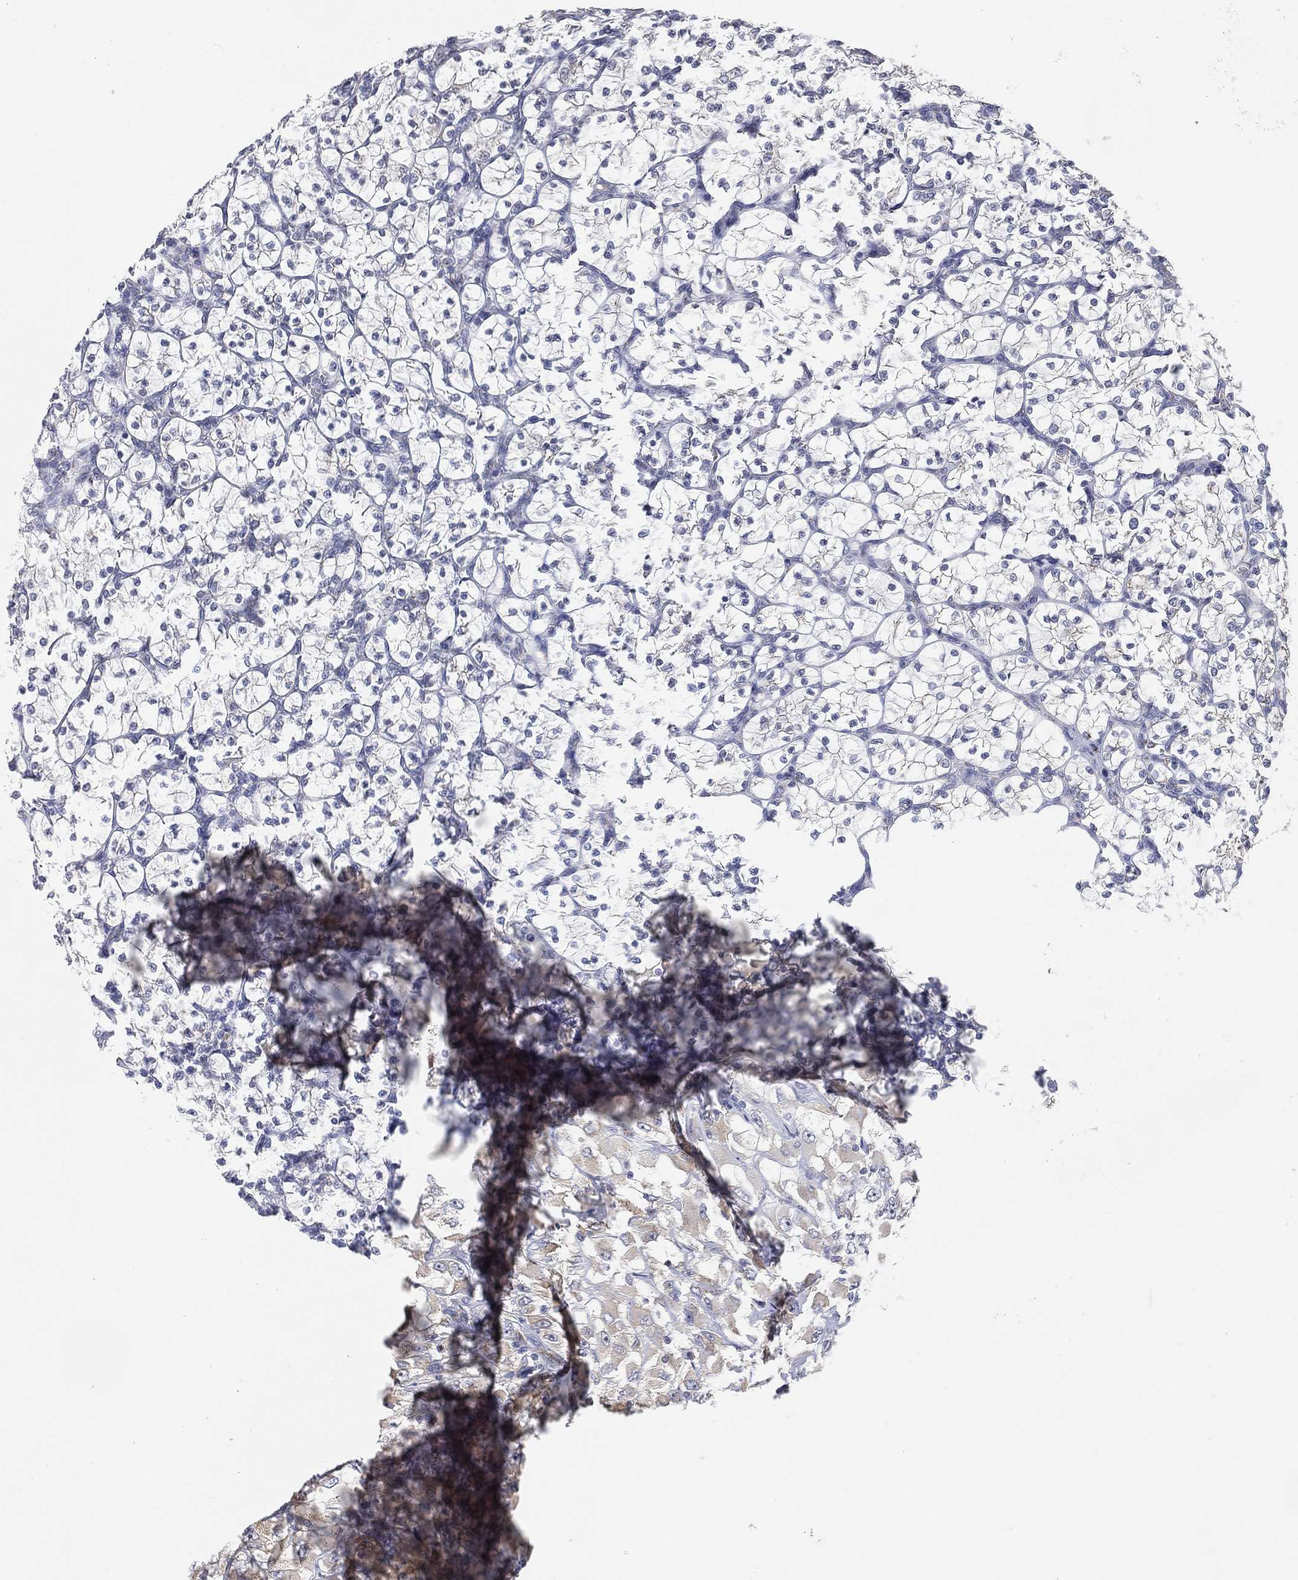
{"staining": {"intensity": "negative", "quantity": "none", "location": "none"}, "tissue": "renal cancer", "cell_type": "Tumor cells", "image_type": "cancer", "snomed": [{"axis": "morphology", "description": "Adenocarcinoma, NOS"}, {"axis": "topography", "description": "Kidney"}], "caption": "High power microscopy micrograph of an IHC micrograph of renal adenocarcinoma, revealing no significant staining in tumor cells. (DAB IHC, high magnification).", "gene": "TICAM1", "patient": {"sex": "female", "age": 89}}